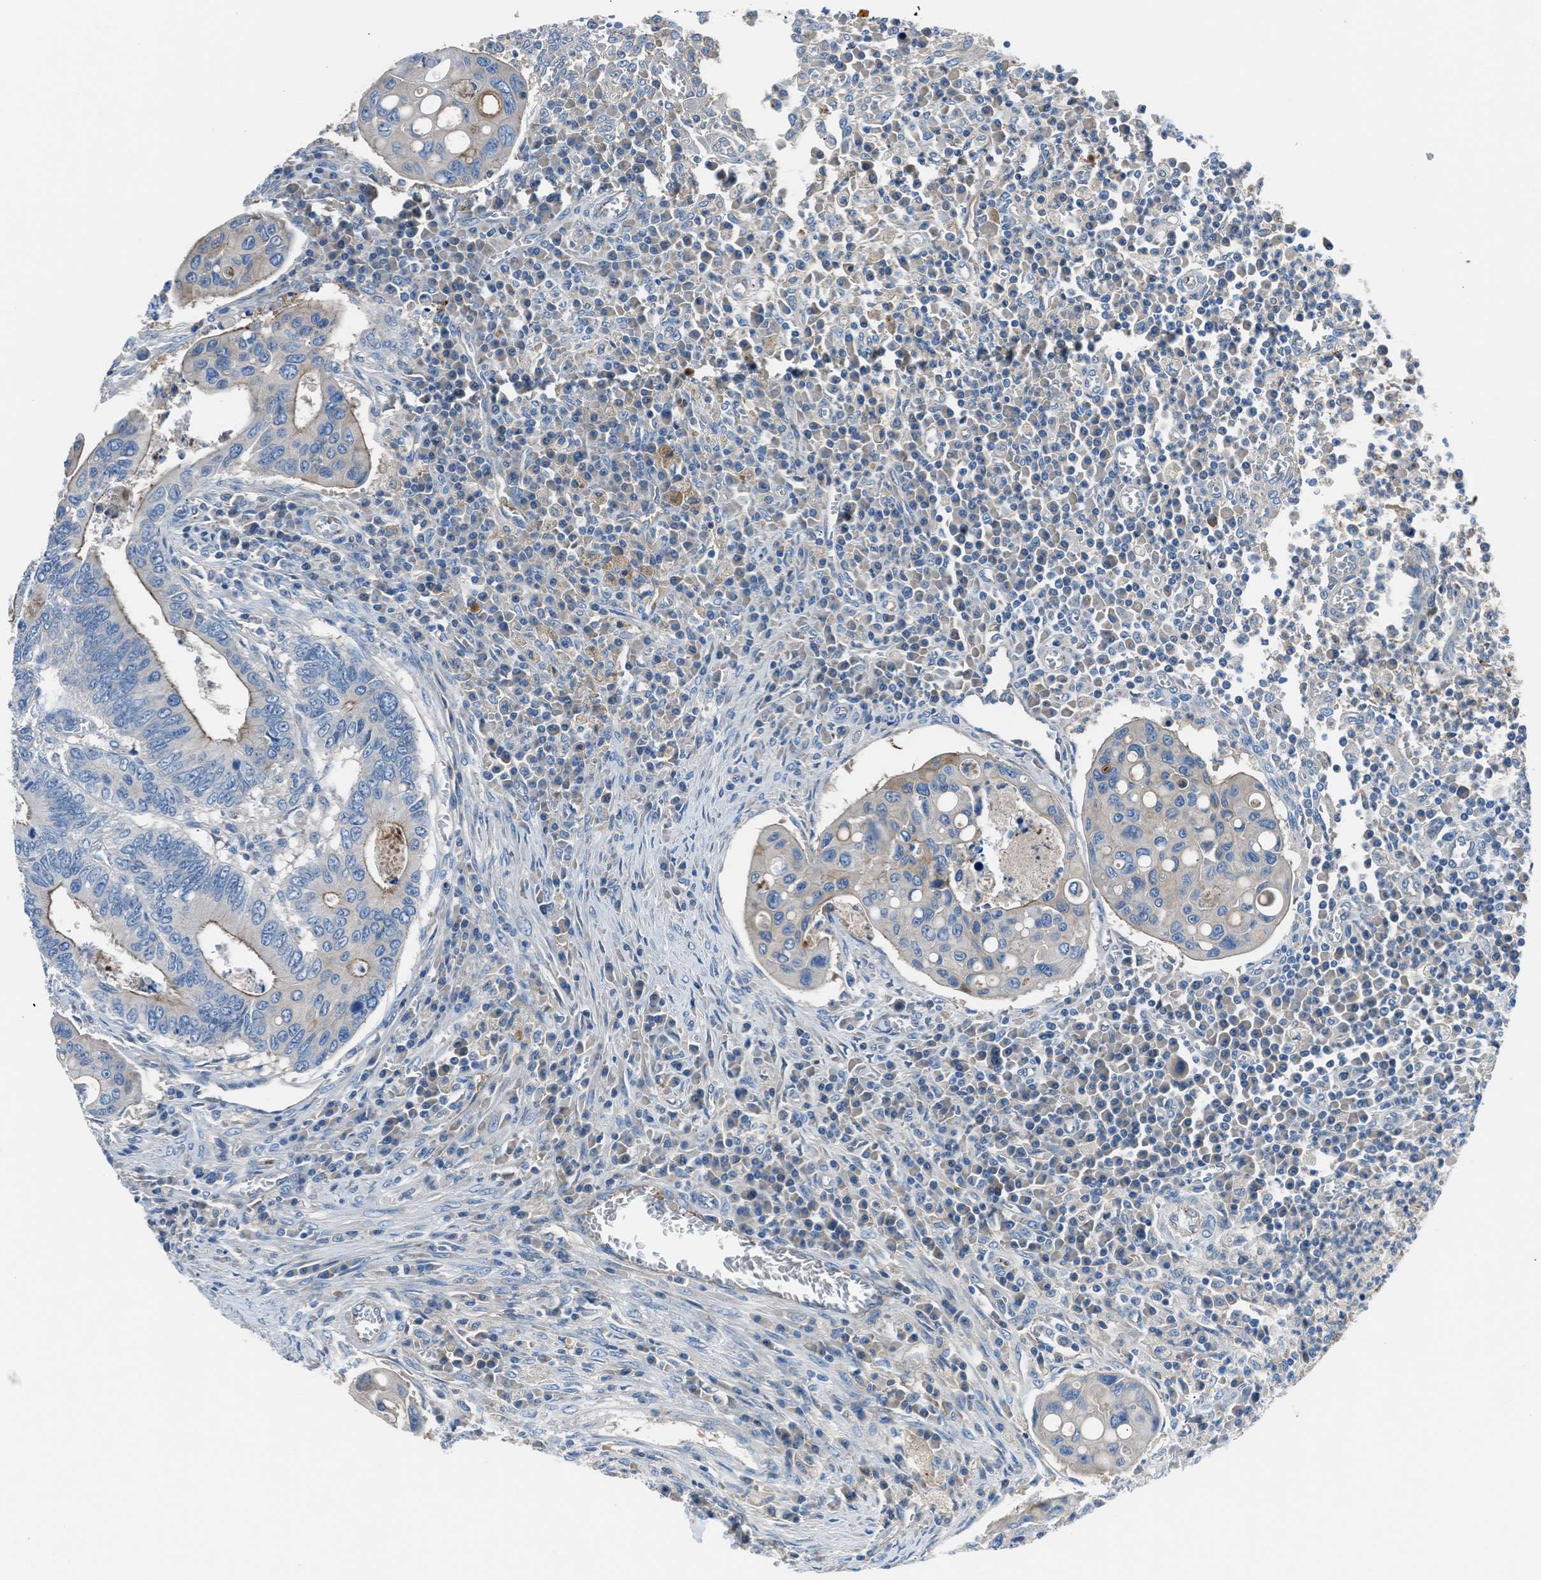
{"staining": {"intensity": "moderate", "quantity": ">75%", "location": "cytoplasmic/membranous"}, "tissue": "colorectal cancer", "cell_type": "Tumor cells", "image_type": "cancer", "snomed": [{"axis": "morphology", "description": "Inflammation, NOS"}, {"axis": "morphology", "description": "Adenocarcinoma, NOS"}, {"axis": "topography", "description": "Colon"}], "caption": "This micrograph displays immunohistochemistry (IHC) staining of colorectal cancer, with medium moderate cytoplasmic/membranous positivity in approximately >75% of tumor cells.", "gene": "SLC38A6", "patient": {"sex": "male", "age": 72}}